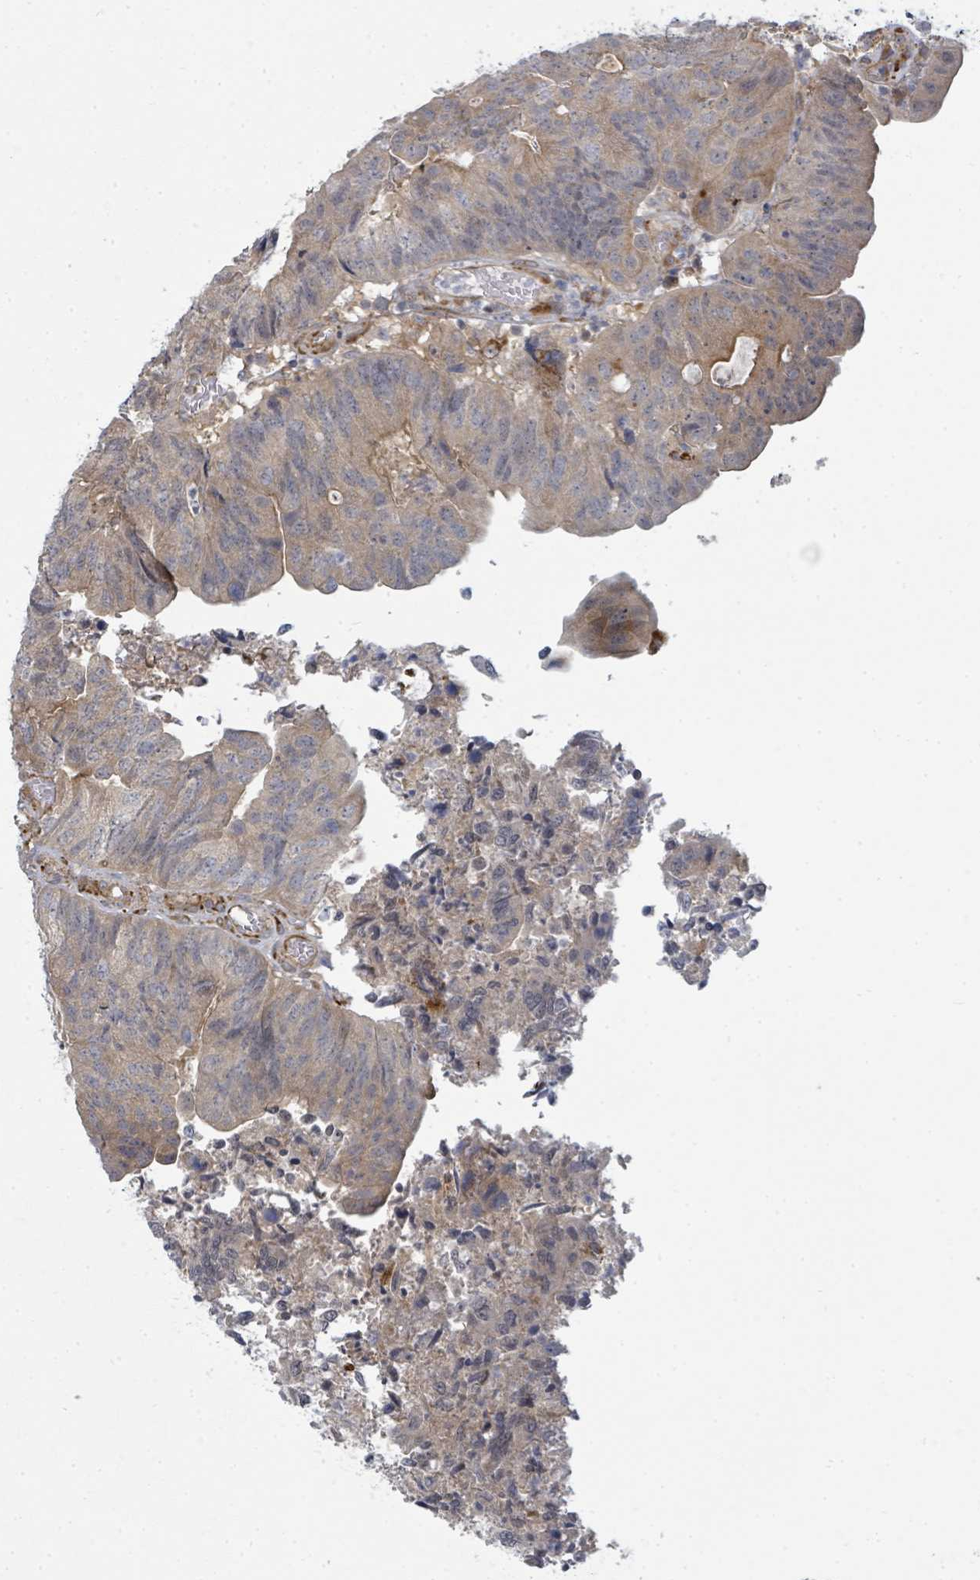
{"staining": {"intensity": "weak", "quantity": "<25%", "location": "nuclear"}, "tissue": "colorectal cancer", "cell_type": "Tumor cells", "image_type": "cancer", "snomed": [{"axis": "morphology", "description": "Adenocarcinoma, NOS"}, {"axis": "topography", "description": "Colon"}], "caption": "This is an immunohistochemistry (IHC) histopathology image of human adenocarcinoma (colorectal). There is no expression in tumor cells.", "gene": "PSMG2", "patient": {"sex": "female", "age": 67}}